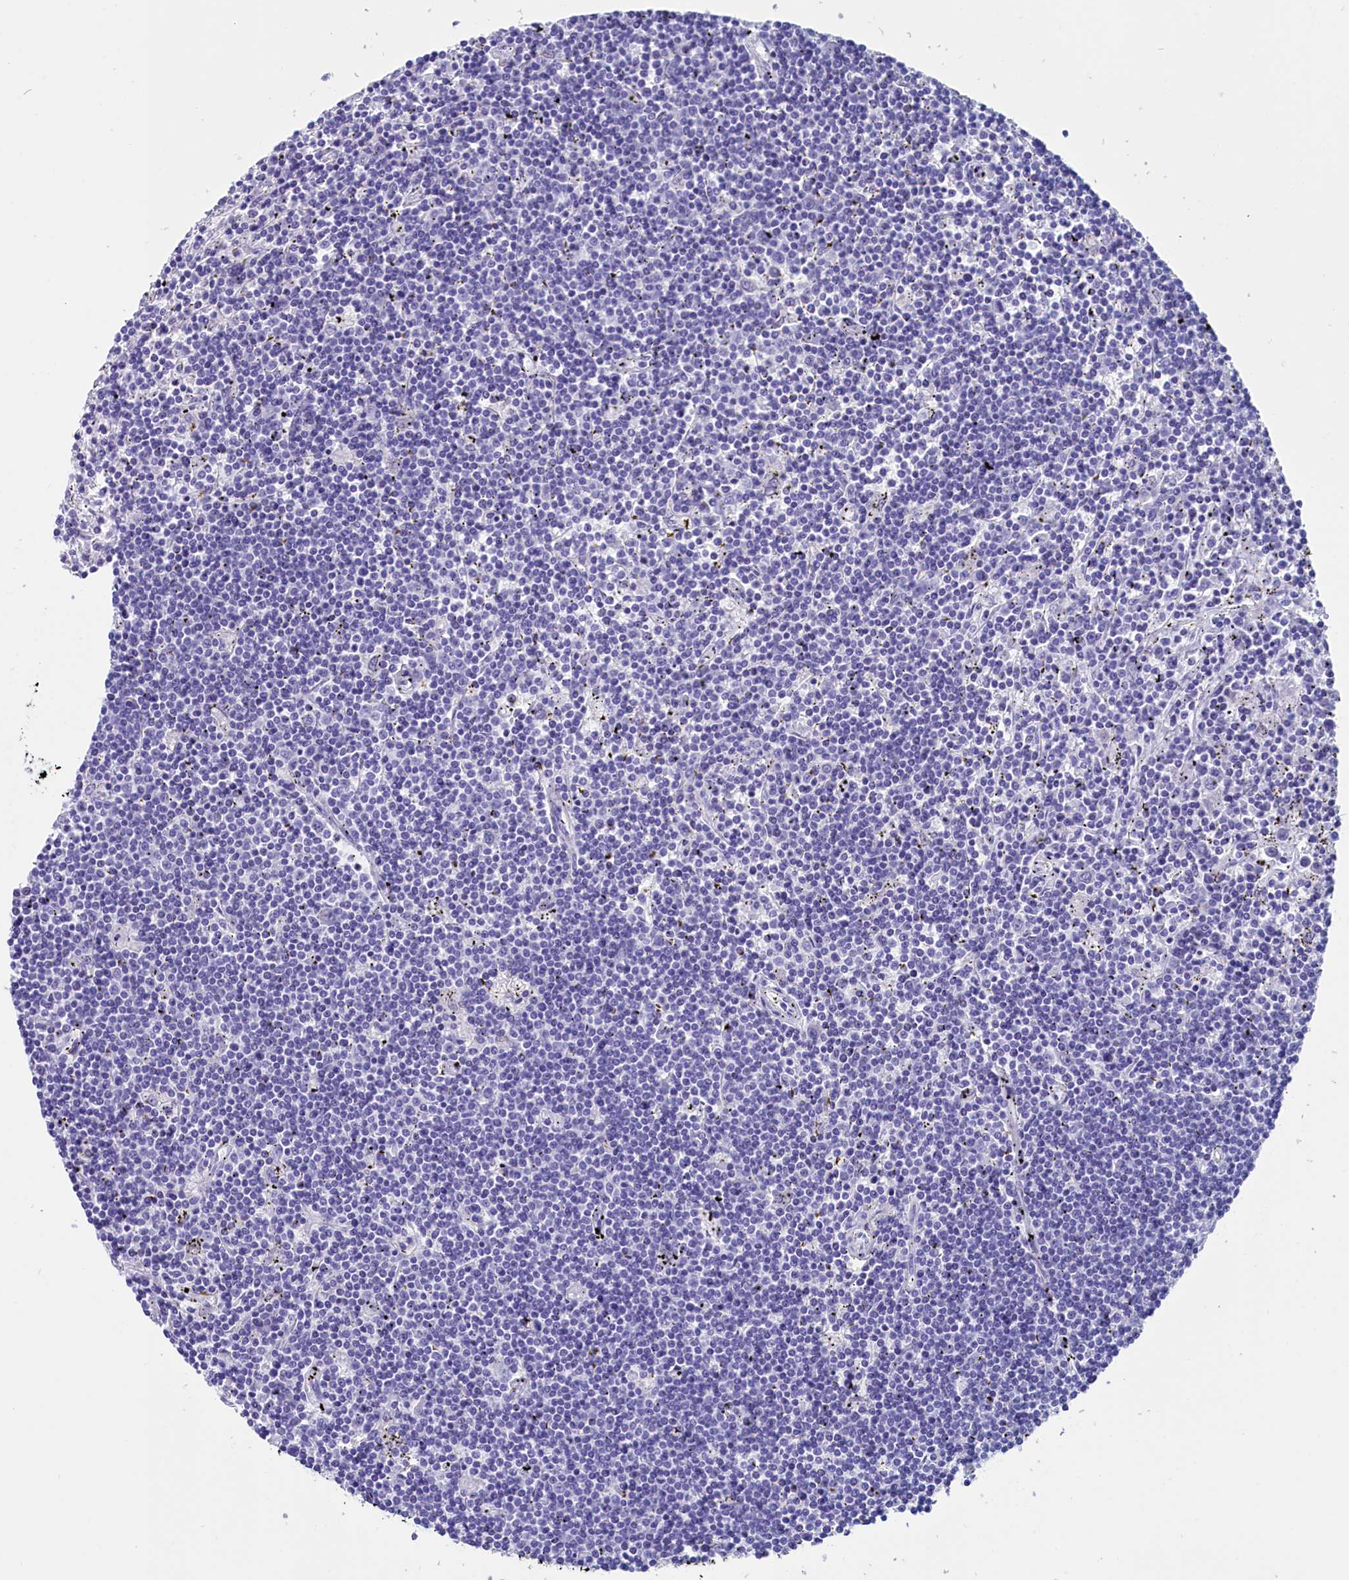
{"staining": {"intensity": "negative", "quantity": "none", "location": "none"}, "tissue": "lymphoma", "cell_type": "Tumor cells", "image_type": "cancer", "snomed": [{"axis": "morphology", "description": "Malignant lymphoma, non-Hodgkin's type, Low grade"}, {"axis": "topography", "description": "Spleen"}], "caption": "Human low-grade malignant lymphoma, non-Hodgkin's type stained for a protein using IHC shows no staining in tumor cells.", "gene": "ANKRD29", "patient": {"sex": "male", "age": 76}}